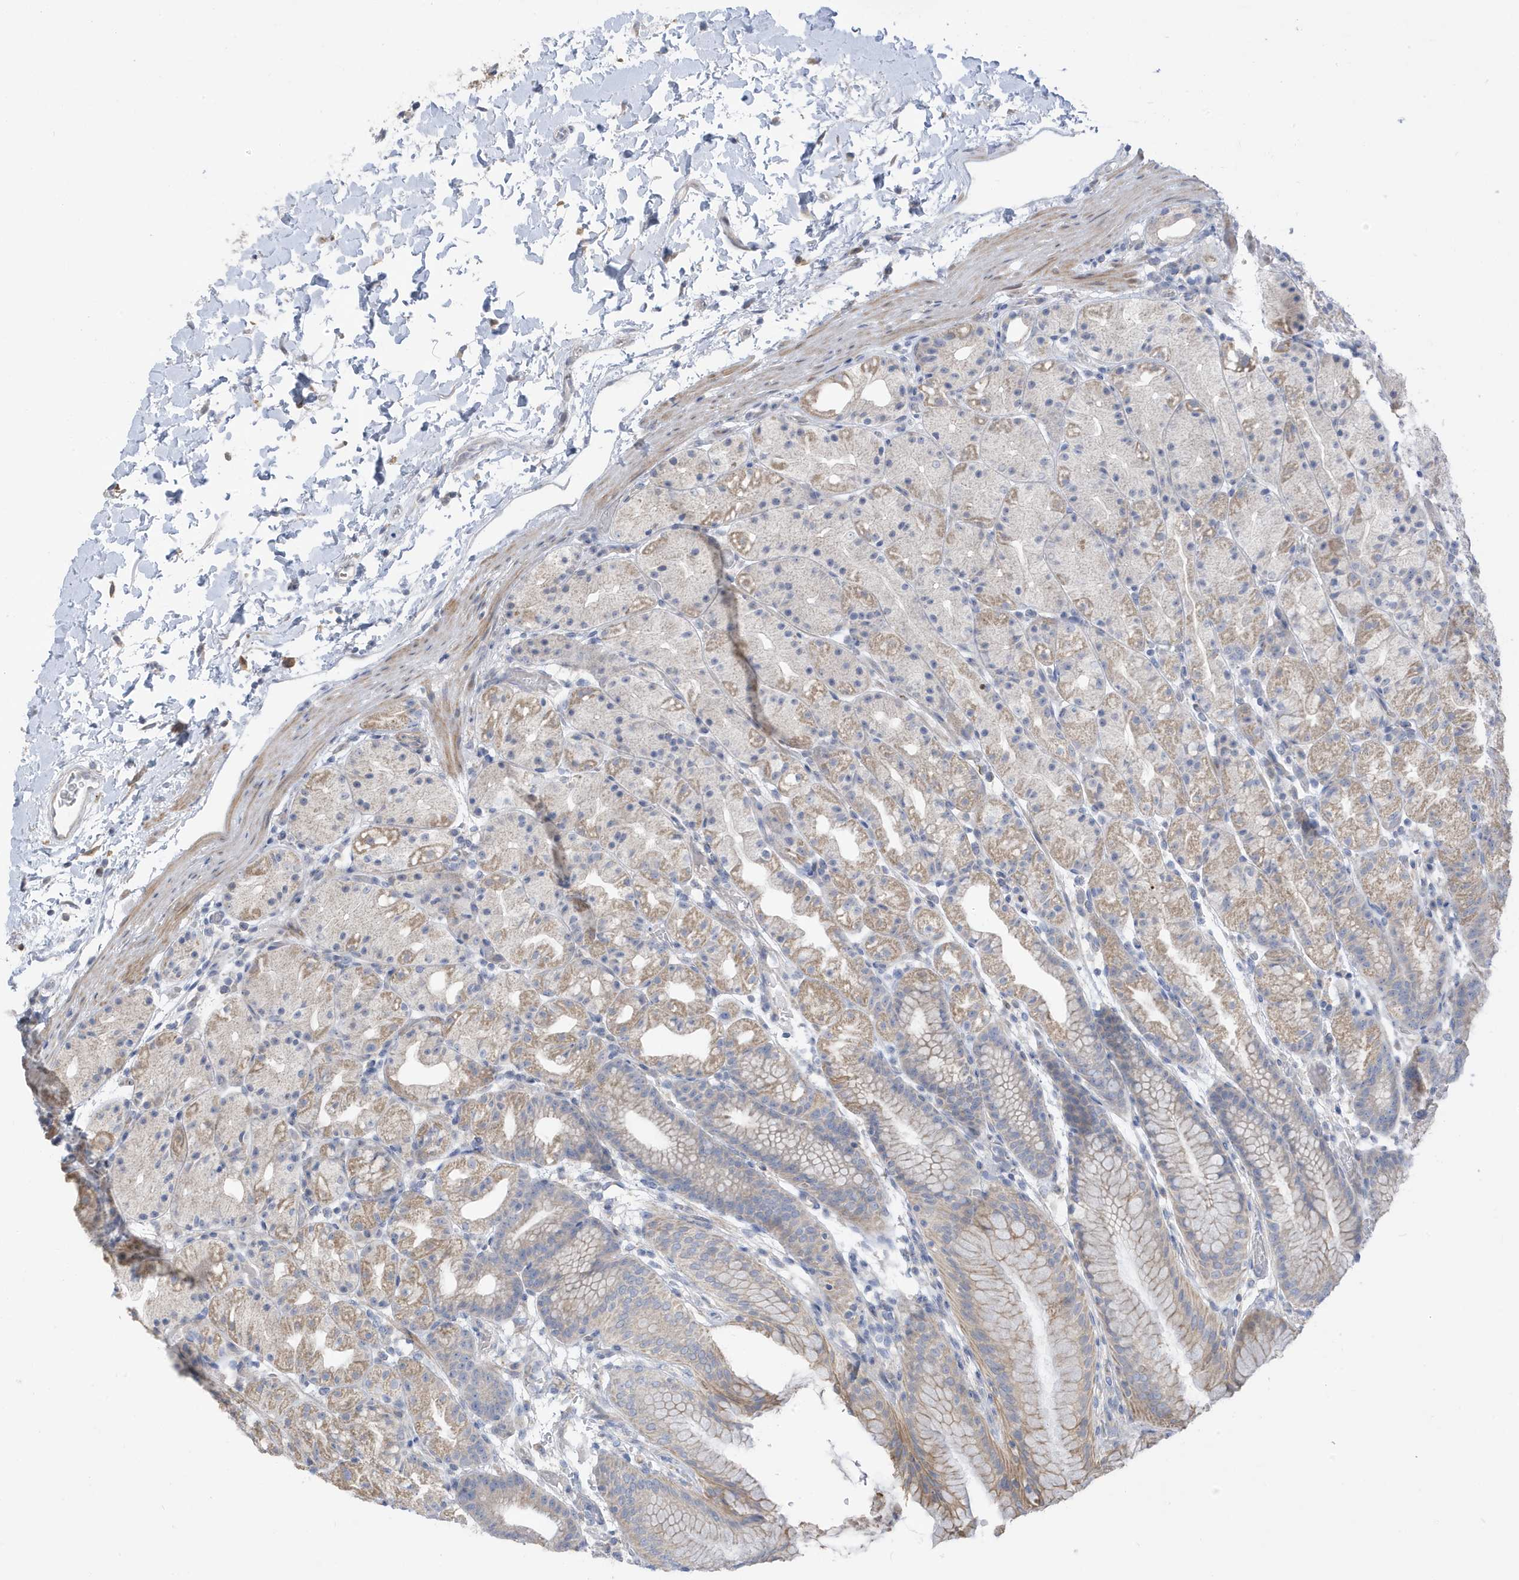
{"staining": {"intensity": "moderate", "quantity": "25%-75%", "location": "cytoplasmic/membranous"}, "tissue": "stomach", "cell_type": "Glandular cells", "image_type": "normal", "snomed": [{"axis": "morphology", "description": "Normal tissue, NOS"}, {"axis": "topography", "description": "Stomach, upper"}], "caption": "An IHC image of unremarkable tissue is shown. Protein staining in brown labels moderate cytoplasmic/membranous positivity in stomach within glandular cells.", "gene": "ATP13A5", "patient": {"sex": "male", "age": 48}}